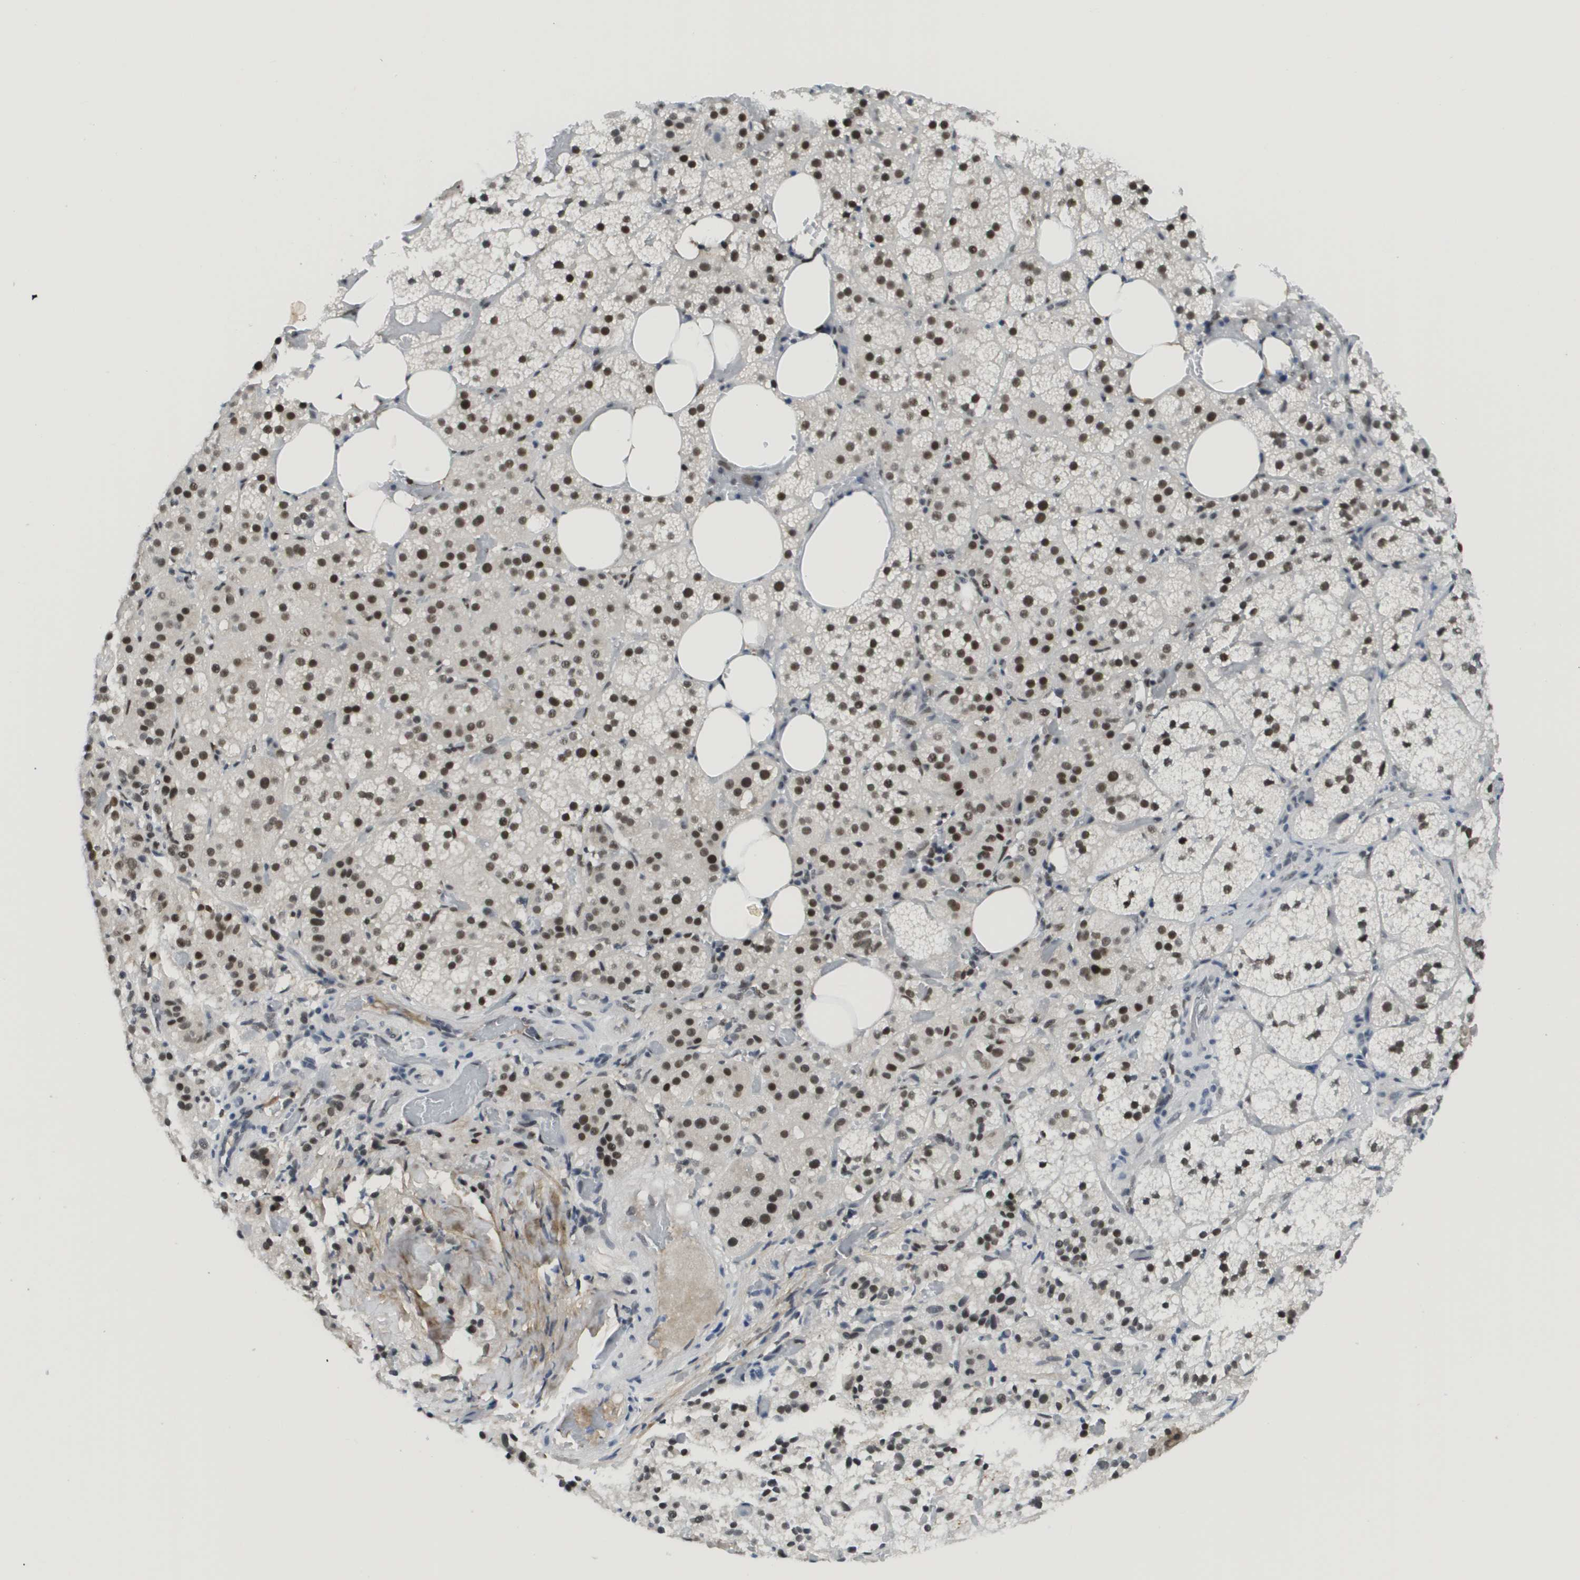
{"staining": {"intensity": "strong", "quantity": ">75%", "location": "nuclear"}, "tissue": "adrenal gland", "cell_type": "Glandular cells", "image_type": "normal", "snomed": [{"axis": "morphology", "description": "Normal tissue, NOS"}, {"axis": "topography", "description": "Adrenal gland"}], "caption": "The immunohistochemical stain shows strong nuclear expression in glandular cells of normal adrenal gland.", "gene": "SMARCAD1", "patient": {"sex": "female", "age": 59}}